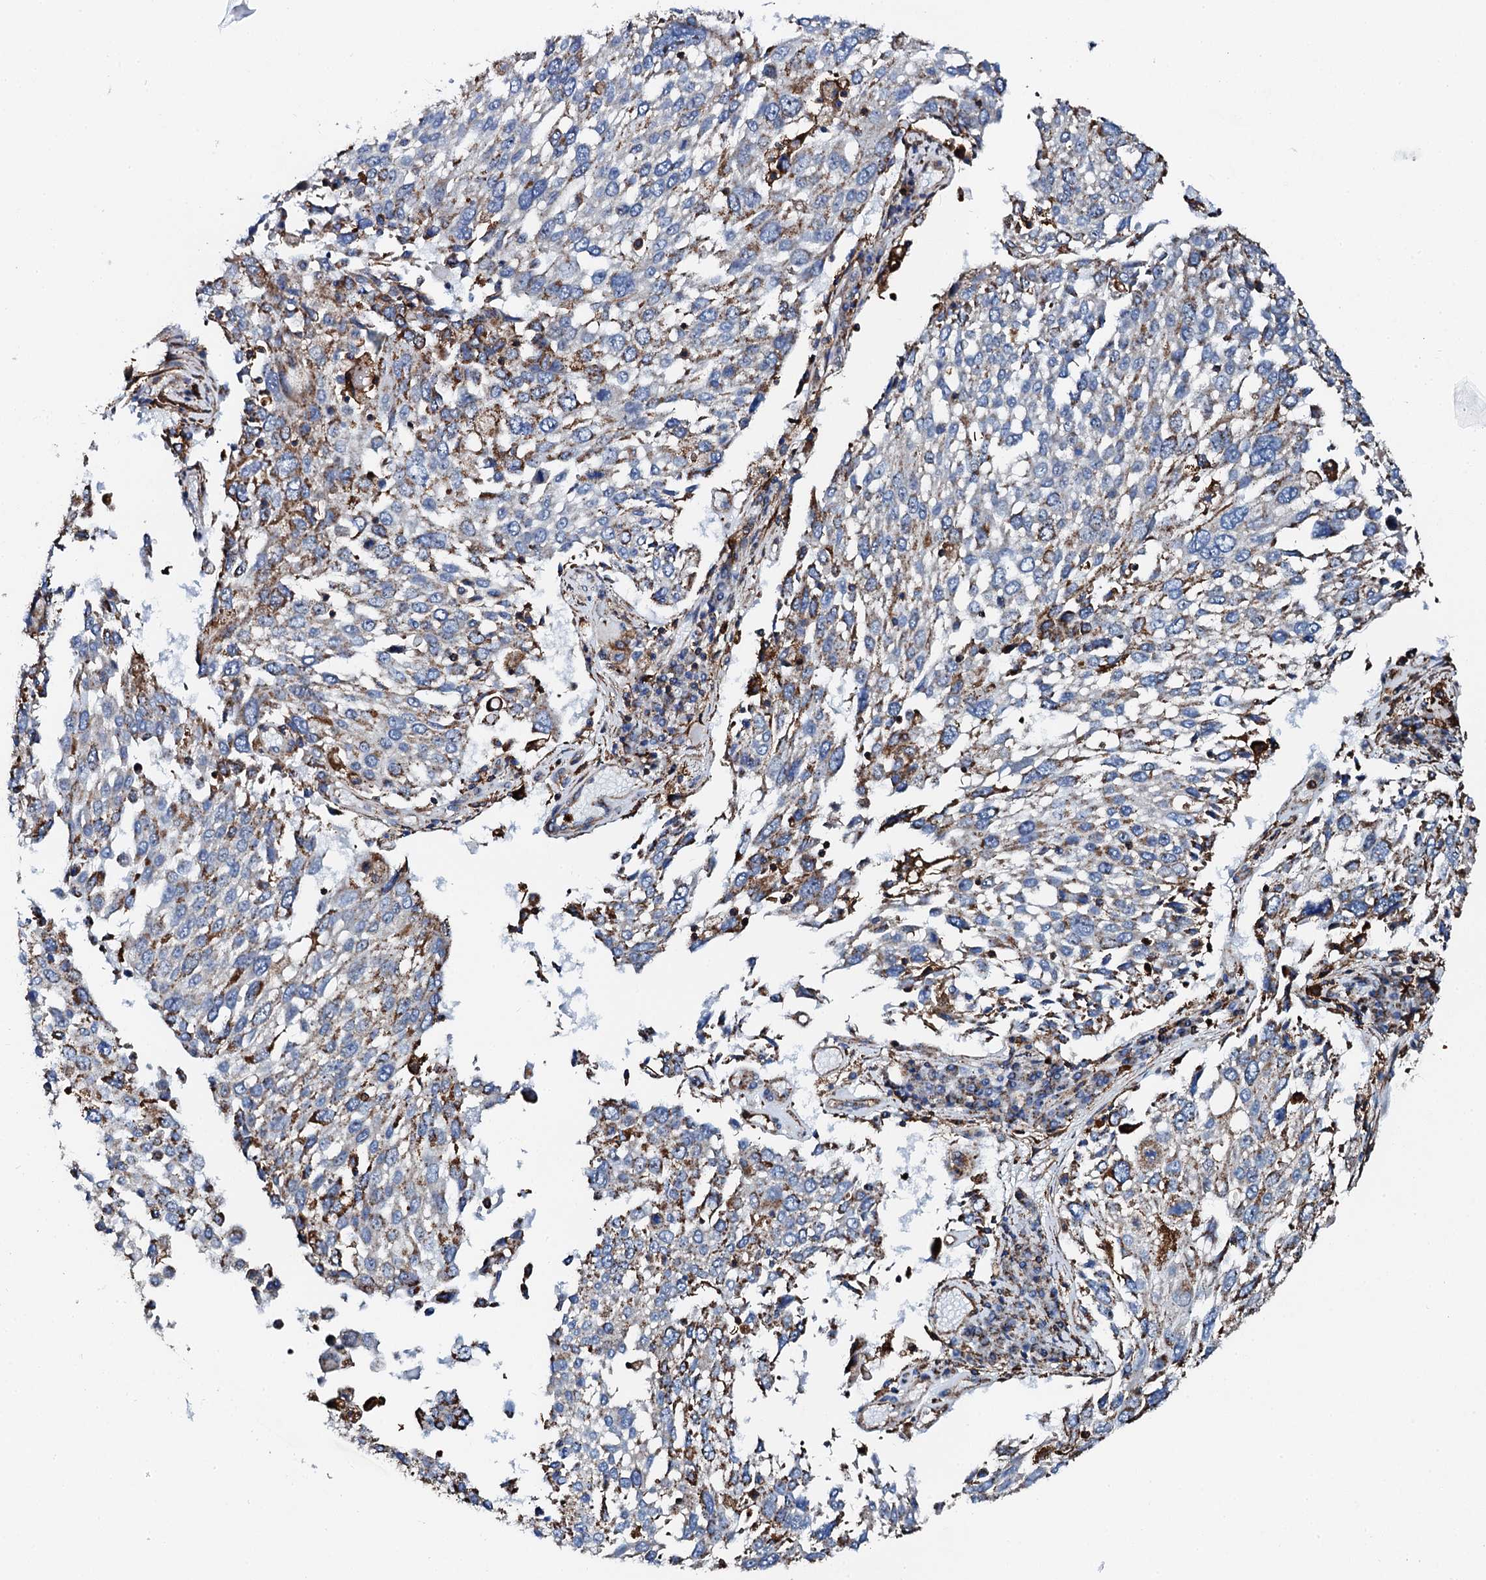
{"staining": {"intensity": "moderate", "quantity": "<25%", "location": "cytoplasmic/membranous"}, "tissue": "lung cancer", "cell_type": "Tumor cells", "image_type": "cancer", "snomed": [{"axis": "morphology", "description": "Squamous cell carcinoma, NOS"}, {"axis": "topography", "description": "Lung"}], "caption": "Approximately <25% of tumor cells in lung cancer (squamous cell carcinoma) reveal moderate cytoplasmic/membranous protein expression as visualized by brown immunohistochemical staining.", "gene": "INTS10", "patient": {"sex": "male", "age": 65}}